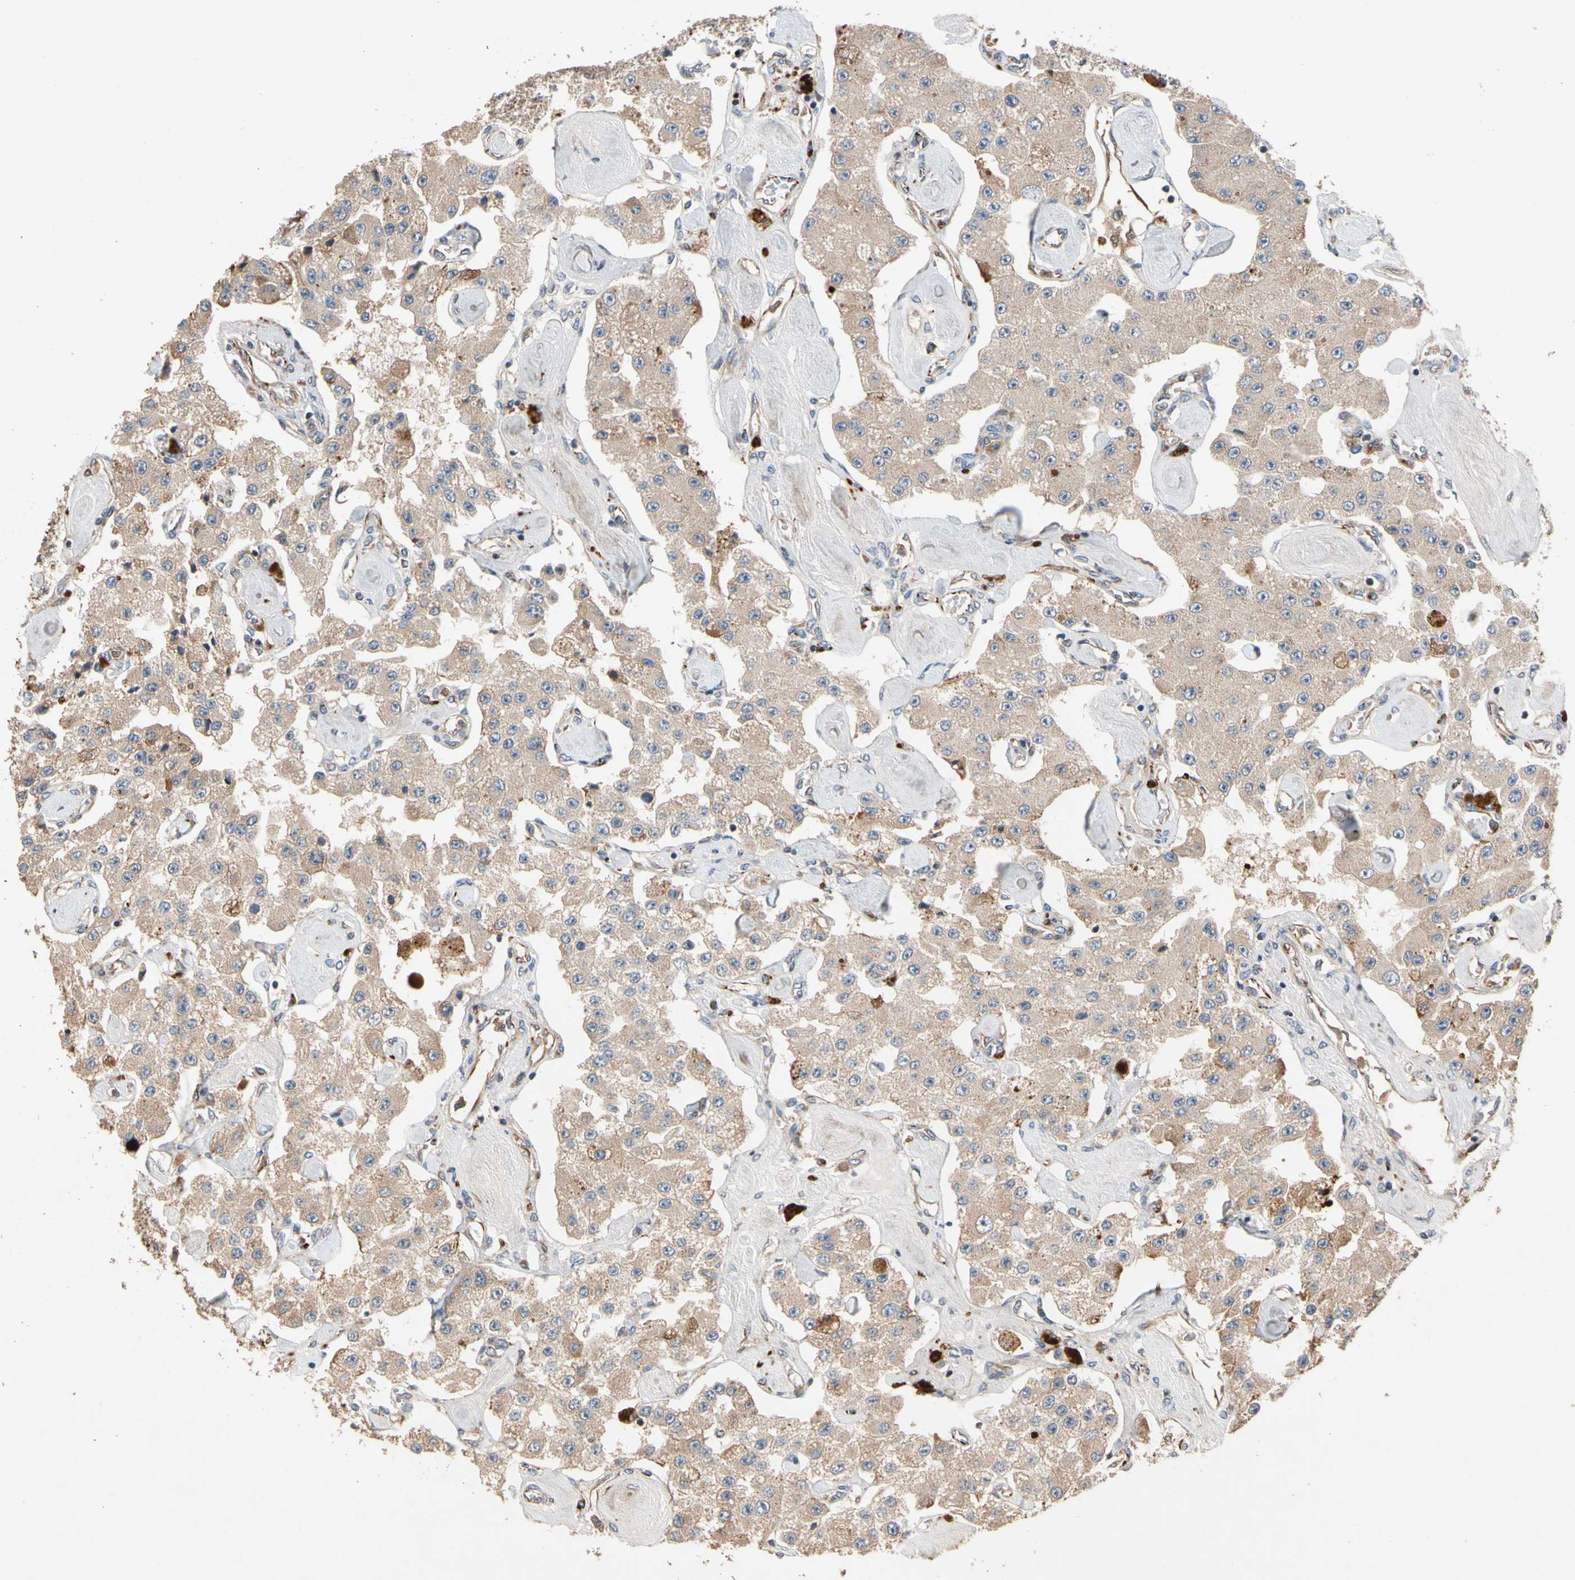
{"staining": {"intensity": "moderate", "quantity": ">75%", "location": "cytoplasmic/membranous"}, "tissue": "carcinoid", "cell_type": "Tumor cells", "image_type": "cancer", "snomed": [{"axis": "morphology", "description": "Carcinoid, malignant, NOS"}, {"axis": "topography", "description": "Pancreas"}], "caption": "Malignant carcinoid stained for a protein displays moderate cytoplasmic/membranous positivity in tumor cells.", "gene": "FGD6", "patient": {"sex": "male", "age": 41}}